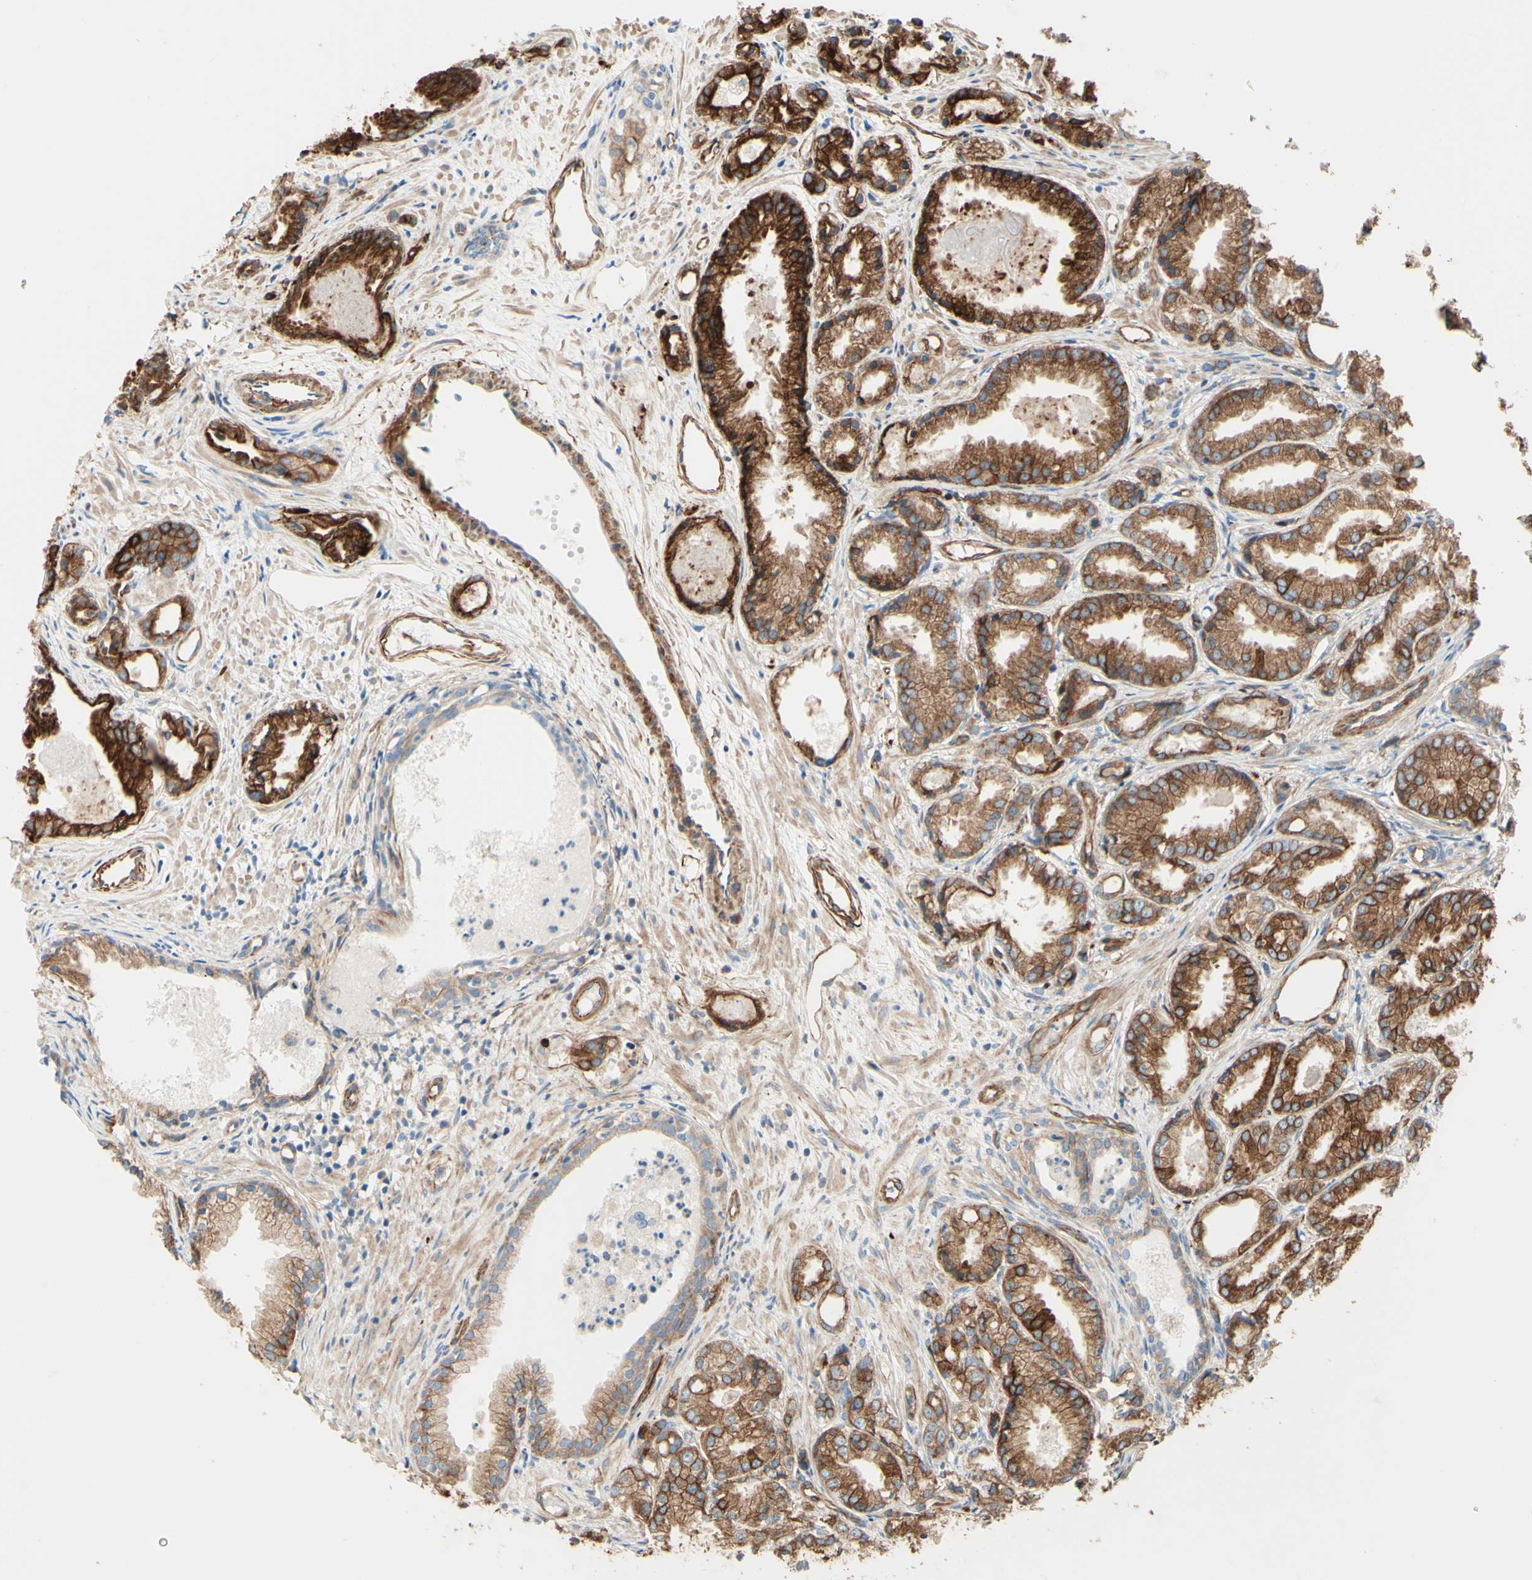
{"staining": {"intensity": "moderate", "quantity": ">75%", "location": "cytoplasmic/membranous"}, "tissue": "prostate cancer", "cell_type": "Tumor cells", "image_type": "cancer", "snomed": [{"axis": "morphology", "description": "Adenocarcinoma, Low grade"}, {"axis": "topography", "description": "Prostate"}], "caption": "An IHC micrograph of neoplastic tissue is shown. Protein staining in brown shows moderate cytoplasmic/membranous positivity in adenocarcinoma (low-grade) (prostate) within tumor cells.", "gene": "ENDOD1", "patient": {"sex": "male", "age": 72}}